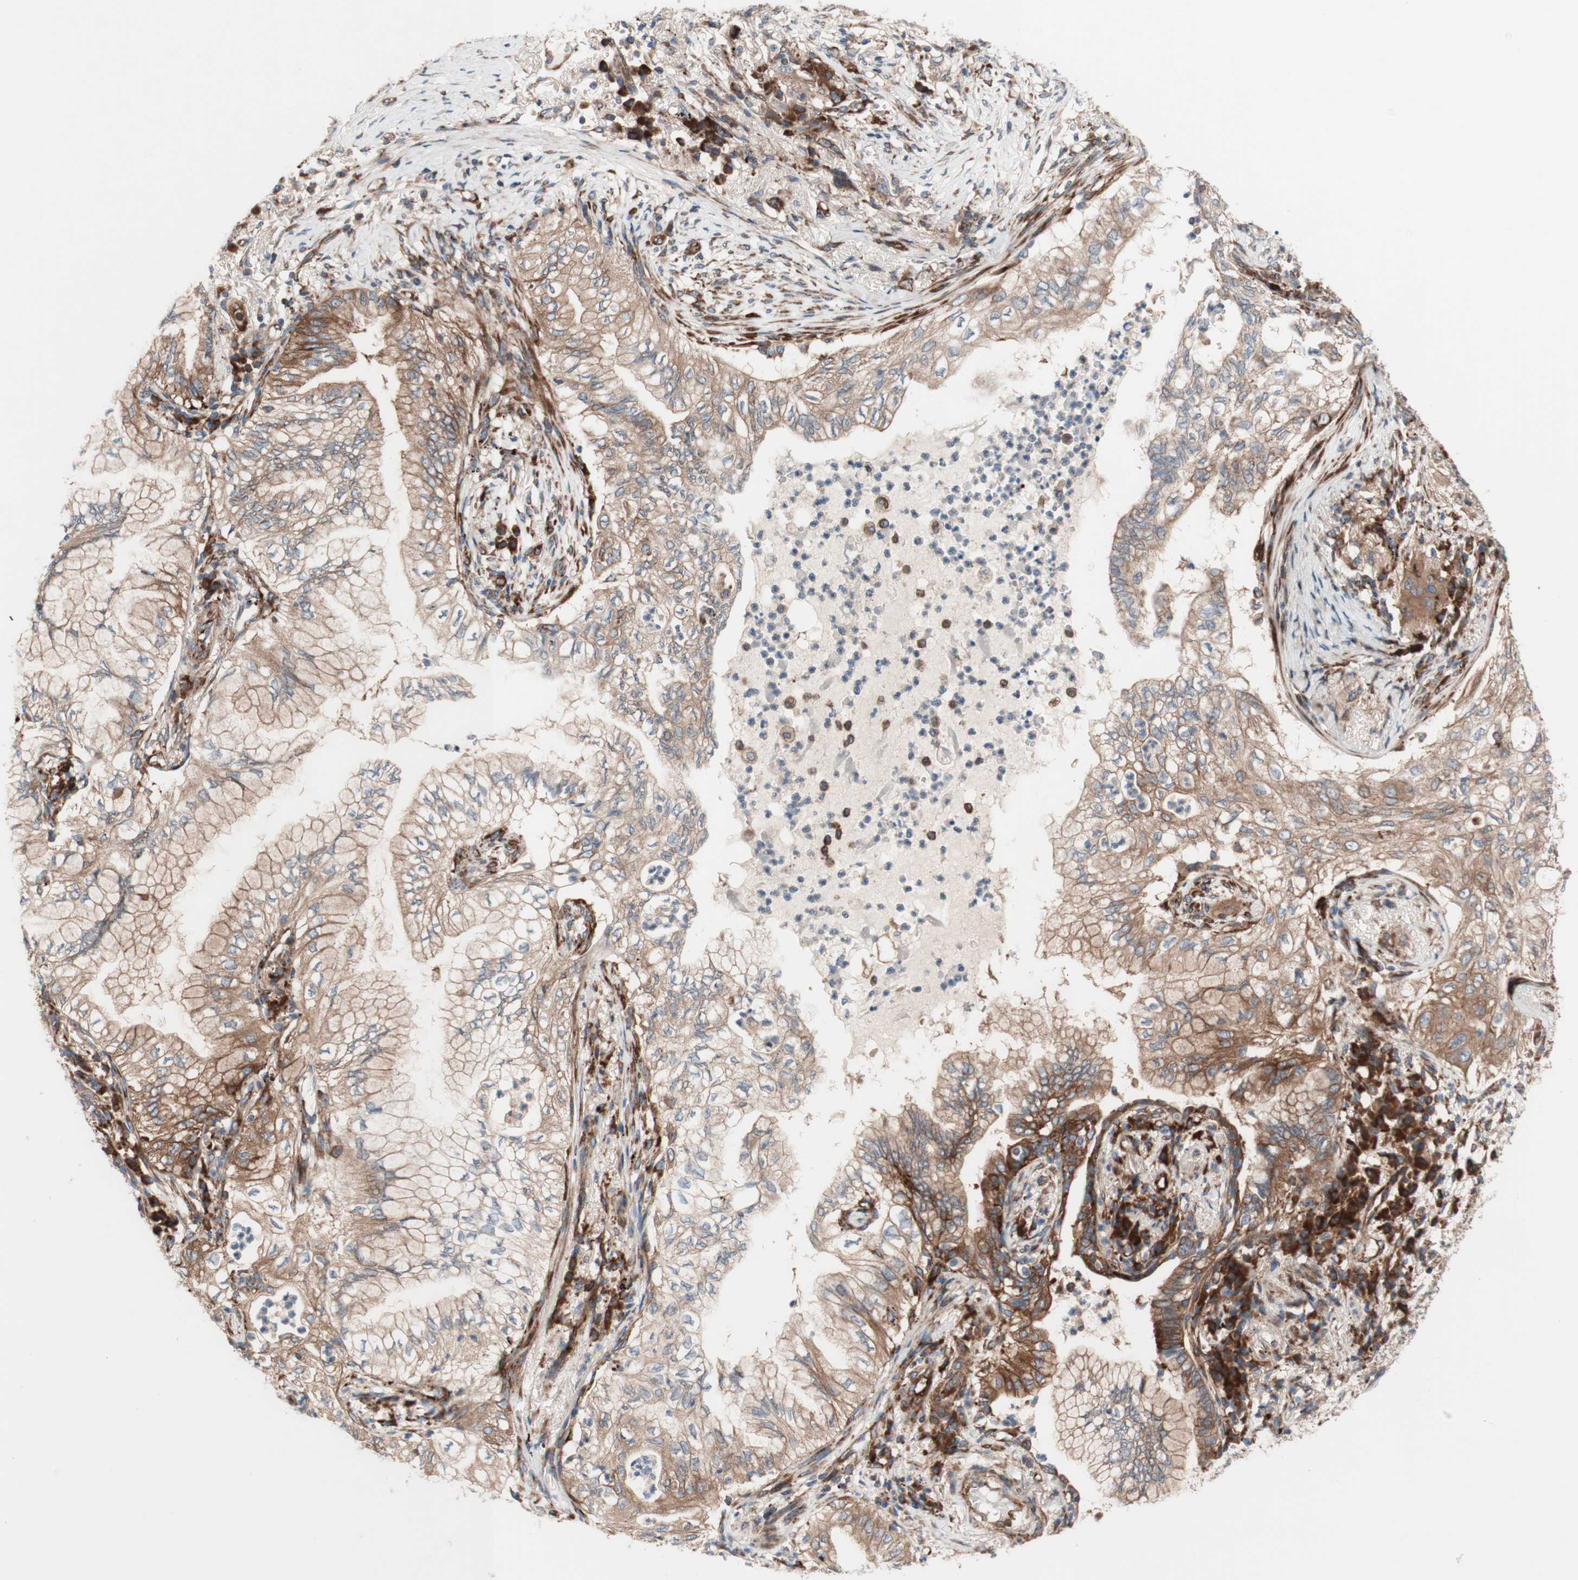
{"staining": {"intensity": "weak", "quantity": ">75%", "location": "cytoplasmic/membranous"}, "tissue": "lung cancer", "cell_type": "Tumor cells", "image_type": "cancer", "snomed": [{"axis": "morphology", "description": "Normal tissue, NOS"}, {"axis": "morphology", "description": "Adenocarcinoma, NOS"}, {"axis": "topography", "description": "Bronchus"}, {"axis": "topography", "description": "Lung"}], "caption": "Protein staining of lung cancer (adenocarcinoma) tissue exhibits weak cytoplasmic/membranous staining in about >75% of tumor cells. (DAB IHC with brightfield microscopy, high magnification).", "gene": "CCN4", "patient": {"sex": "female", "age": 70}}